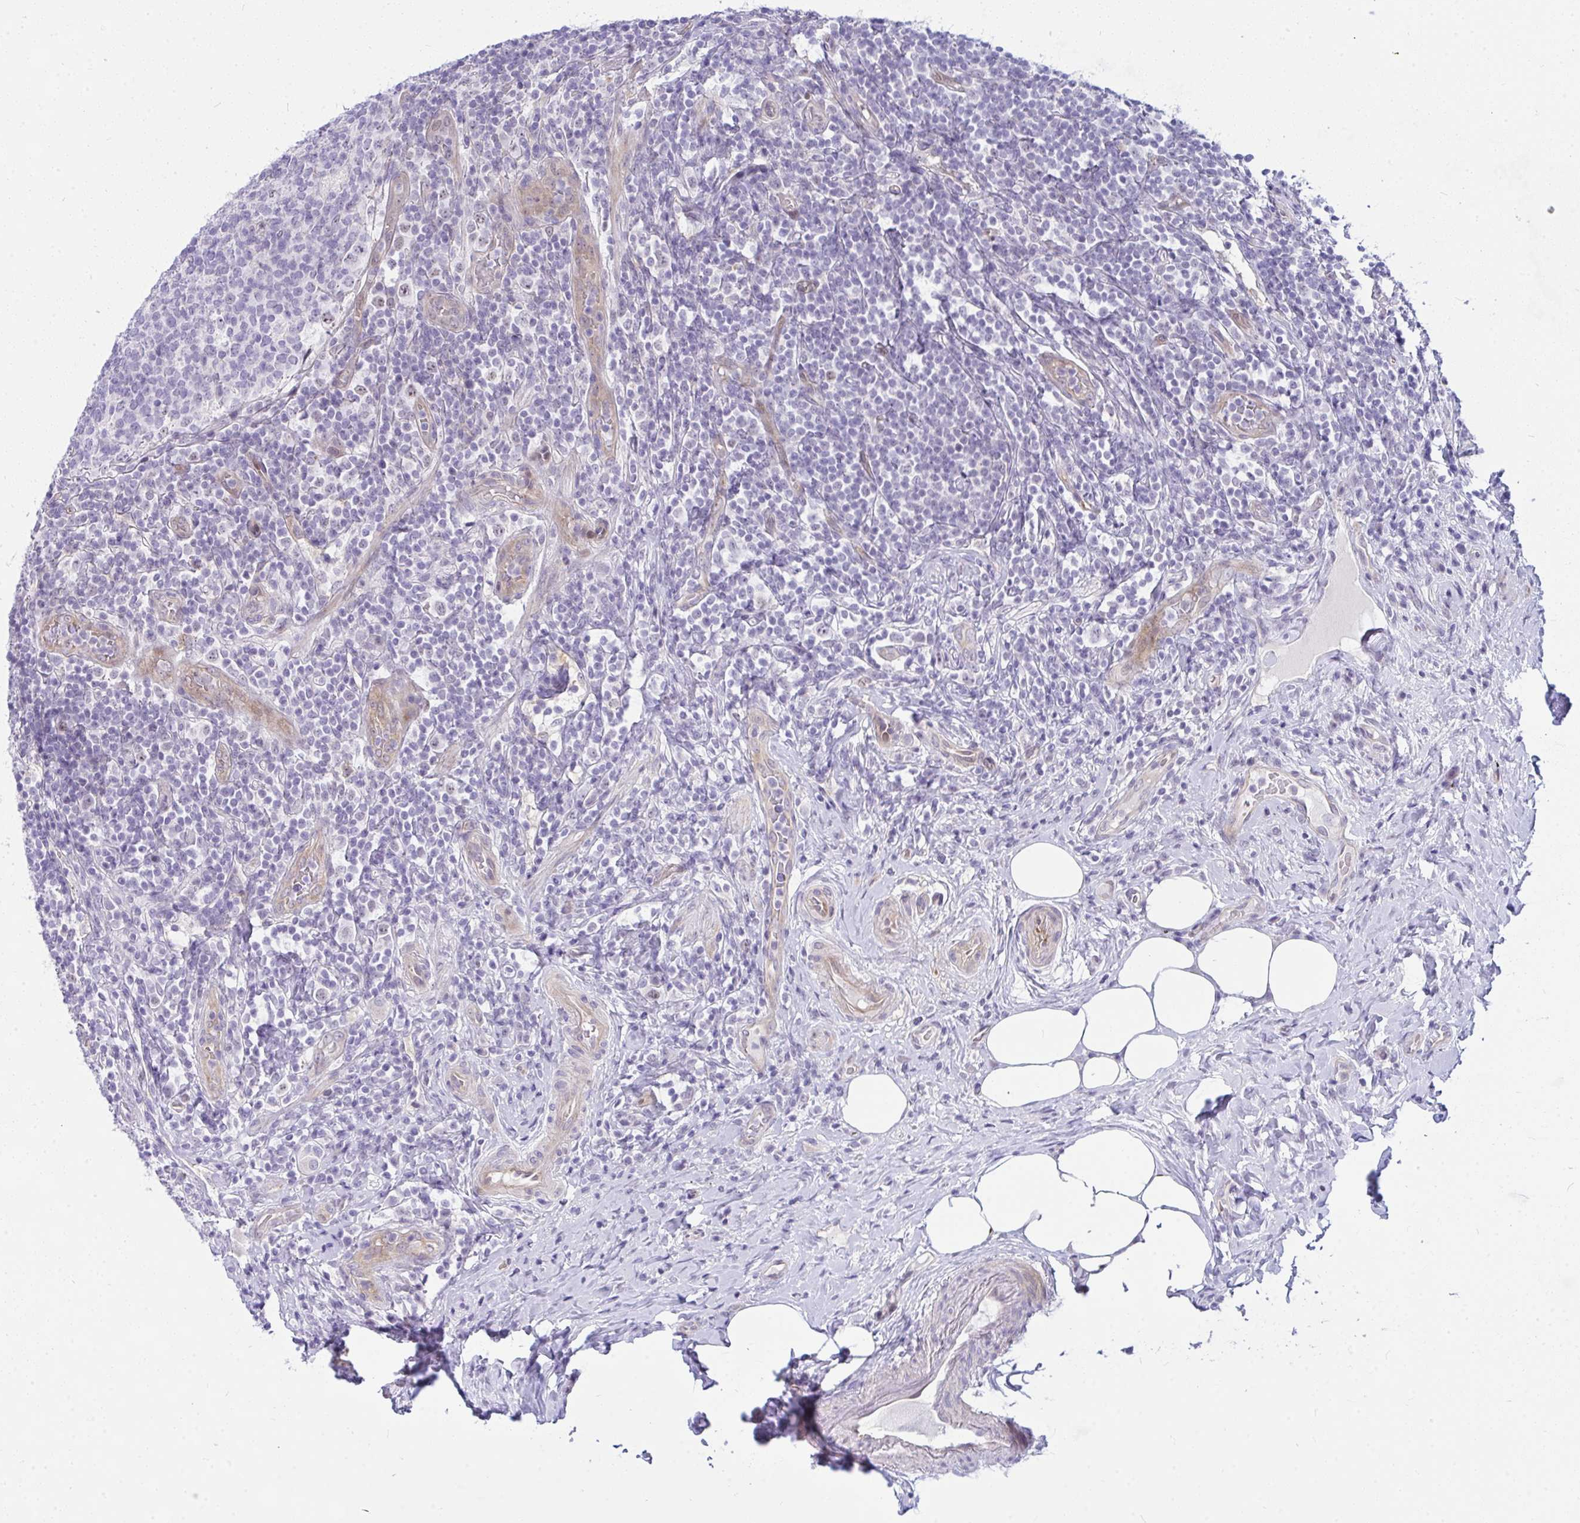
{"staining": {"intensity": "weak", "quantity": "<25%", "location": "nuclear"}, "tissue": "appendix", "cell_type": "Glandular cells", "image_type": "normal", "snomed": [{"axis": "morphology", "description": "Normal tissue, NOS"}, {"axis": "topography", "description": "Appendix"}], "caption": "Immunohistochemistry image of unremarkable appendix stained for a protein (brown), which displays no positivity in glandular cells. (Brightfield microscopy of DAB (3,3'-diaminobenzidine) IHC at high magnification).", "gene": "NFXL1", "patient": {"sex": "female", "age": 43}}